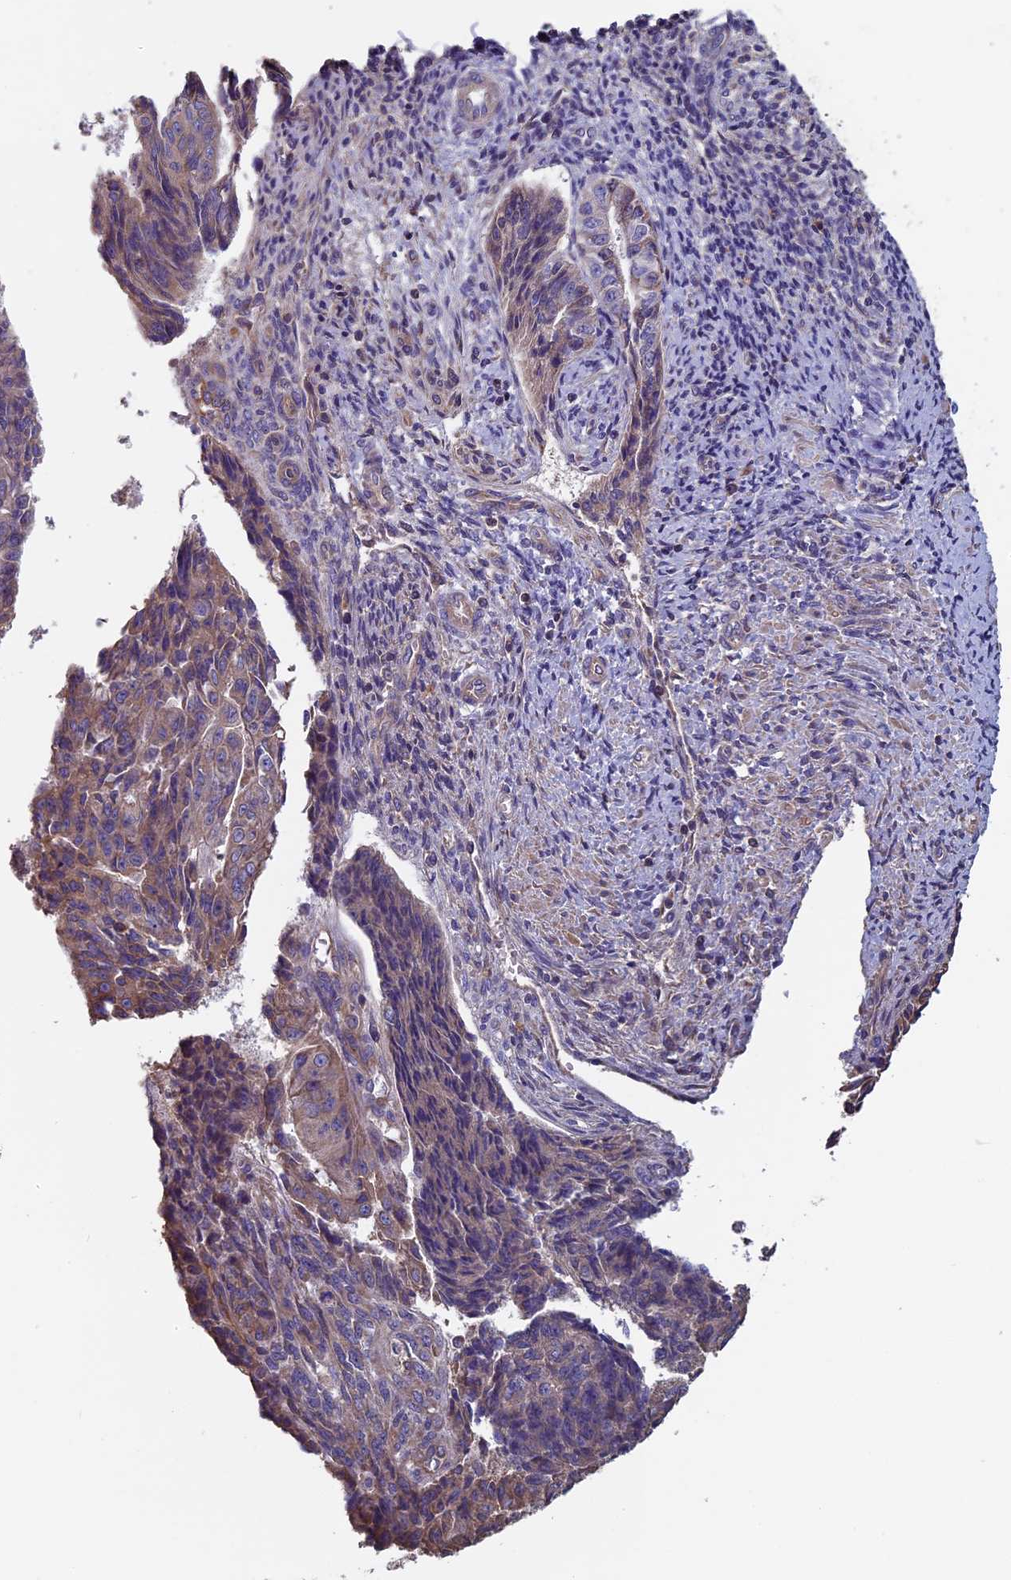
{"staining": {"intensity": "weak", "quantity": "<25%", "location": "cytoplasmic/membranous"}, "tissue": "endometrial cancer", "cell_type": "Tumor cells", "image_type": "cancer", "snomed": [{"axis": "morphology", "description": "Adenocarcinoma, NOS"}, {"axis": "topography", "description": "Endometrium"}], "caption": "DAB immunohistochemical staining of endometrial cancer (adenocarcinoma) displays no significant expression in tumor cells.", "gene": "CCDC153", "patient": {"sex": "female", "age": 32}}